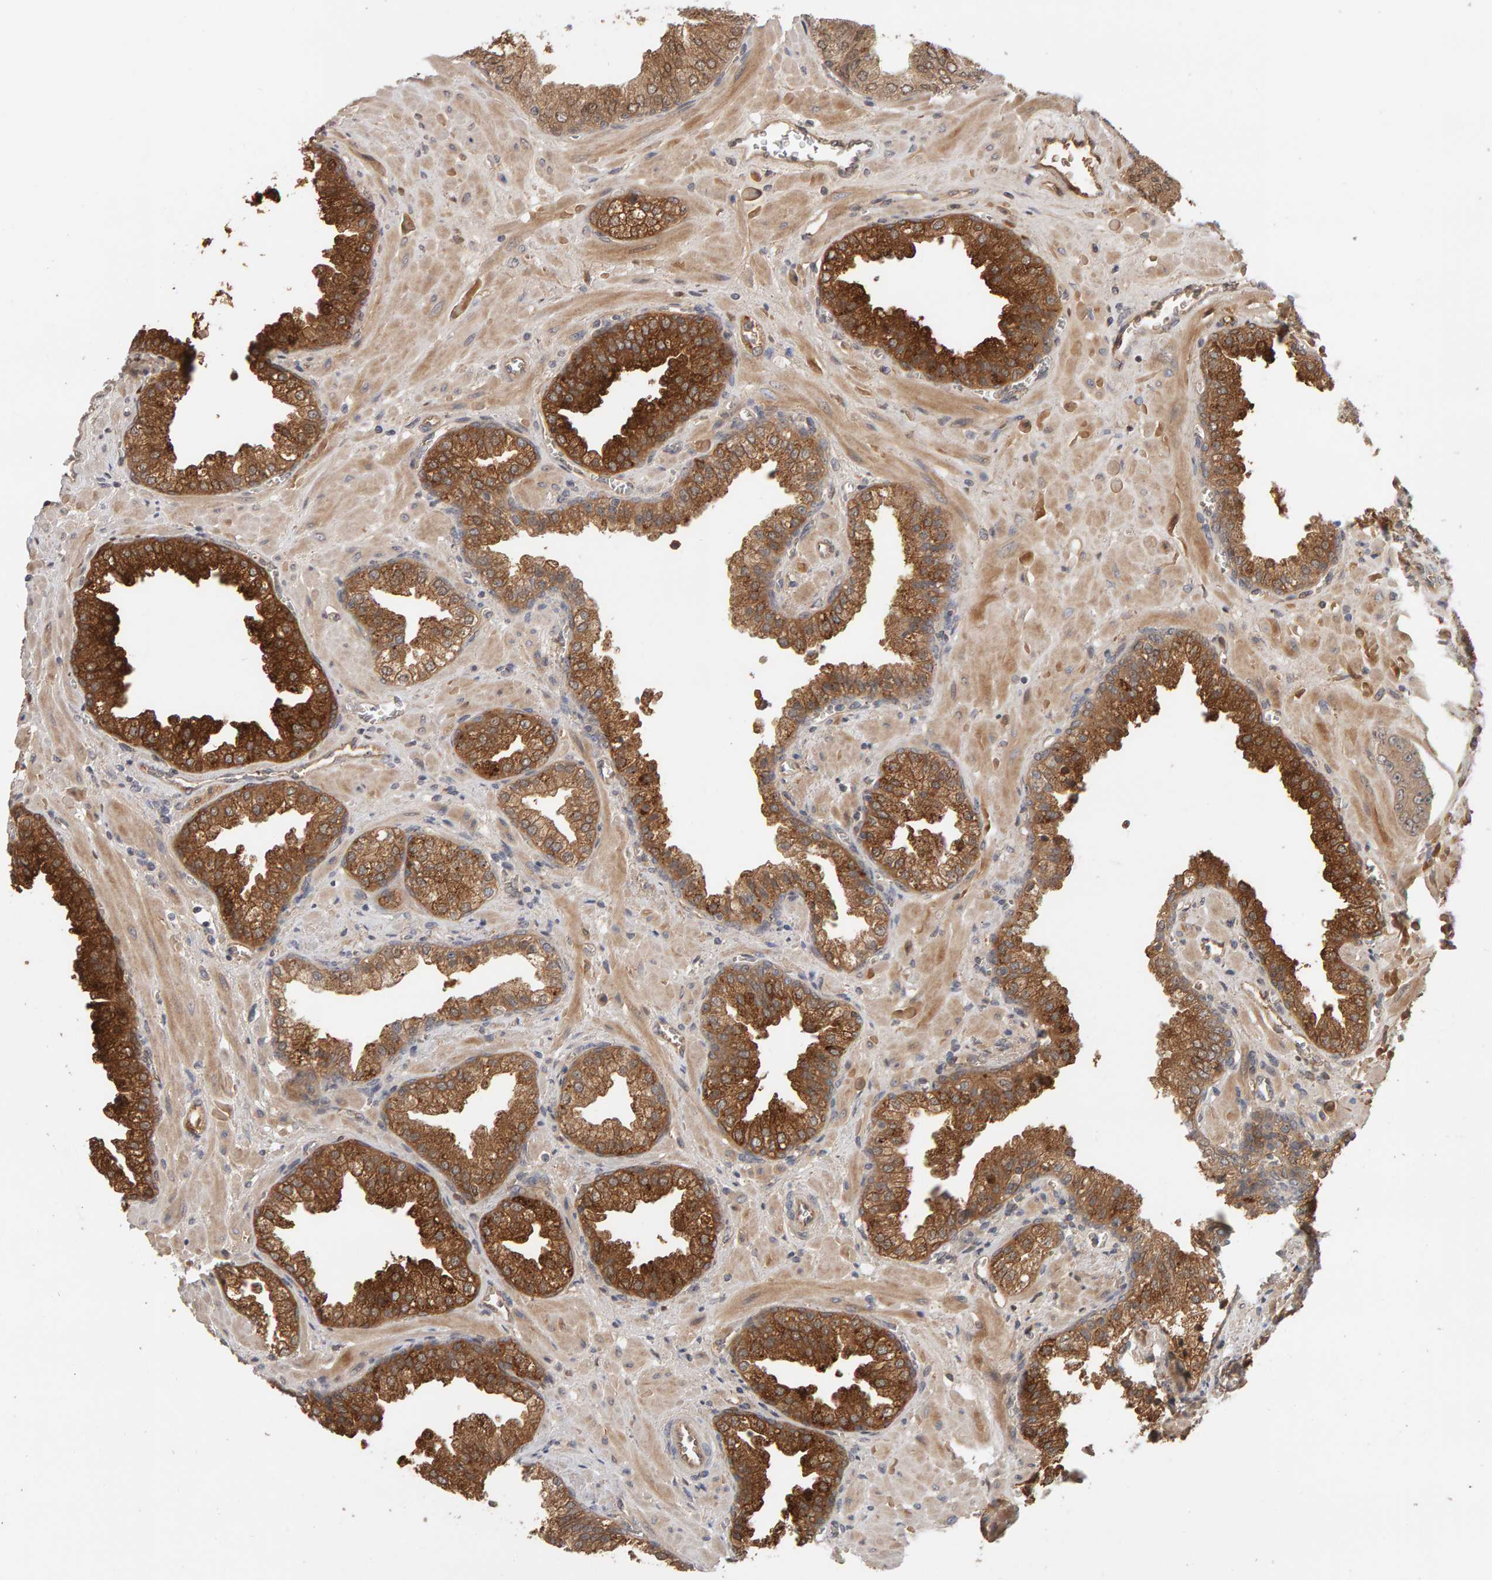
{"staining": {"intensity": "strong", "quantity": ">75%", "location": "cytoplasmic/membranous,nuclear"}, "tissue": "prostate cancer", "cell_type": "Tumor cells", "image_type": "cancer", "snomed": [{"axis": "morphology", "description": "Adenocarcinoma, Low grade"}, {"axis": "topography", "description": "Prostate"}], "caption": "Immunohistochemistry micrograph of low-grade adenocarcinoma (prostate) stained for a protein (brown), which shows high levels of strong cytoplasmic/membranous and nuclear staining in approximately >75% of tumor cells.", "gene": "PPP1R16A", "patient": {"sex": "male", "age": 71}}